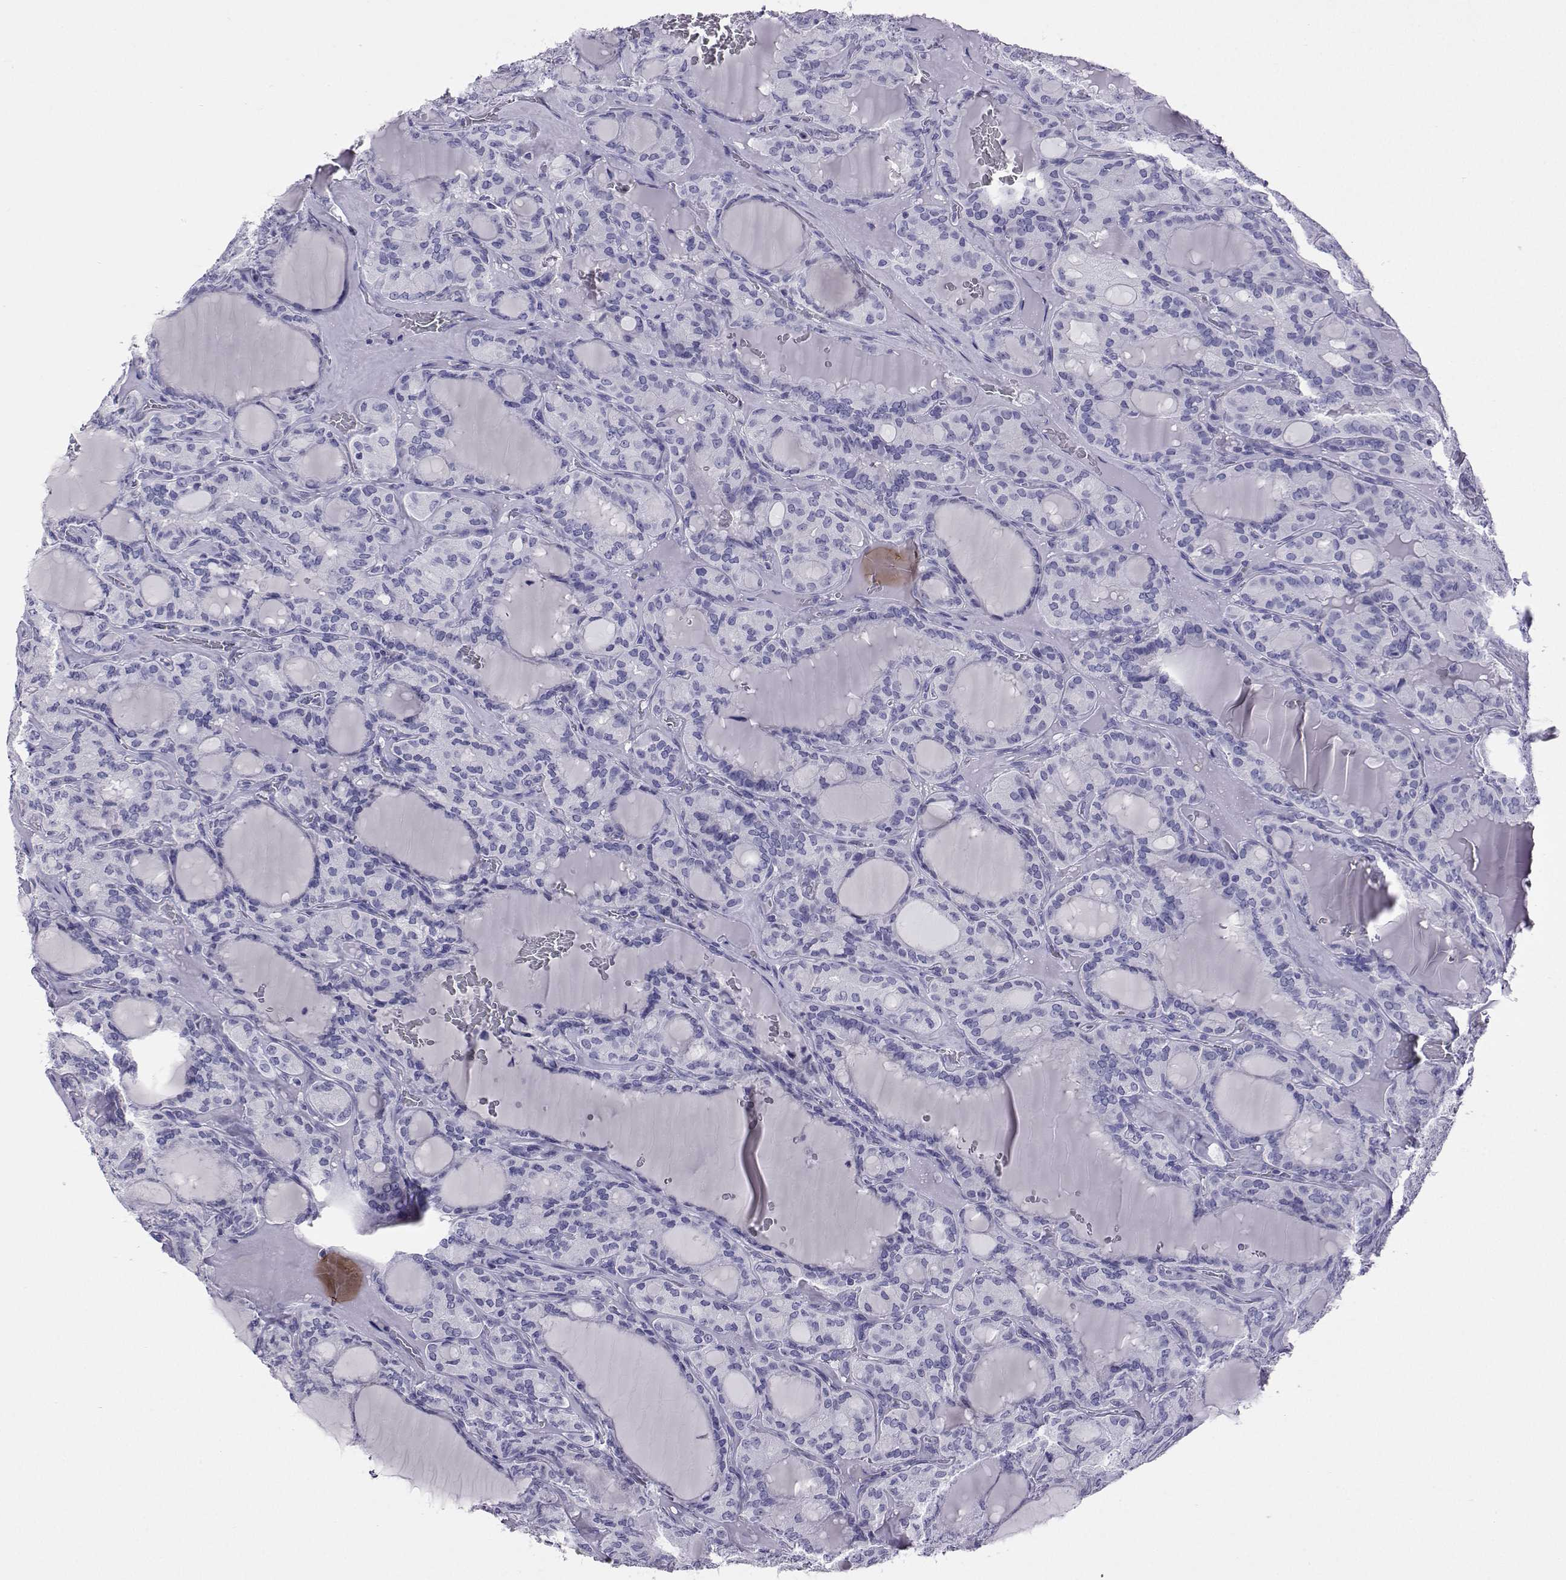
{"staining": {"intensity": "negative", "quantity": "none", "location": "none"}, "tissue": "thyroid cancer", "cell_type": "Tumor cells", "image_type": "cancer", "snomed": [{"axis": "morphology", "description": "Papillary adenocarcinoma, NOS"}, {"axis": "topography", "description": "Thyroid gland"}], "caption": "This micrograph is of thyroid cancer (papillary adenocarcinoma) stained with immunohistochemistry to label a protein in brown with the nuclei are counter-stained blue. There is no expression in tumor cells. (Brightfield microscopy of DAB (3,3'-diaminobenzidine) IHC at high magnification).", "gene": "PLIN4", "patient": {"sex": "male", "age": 87}}